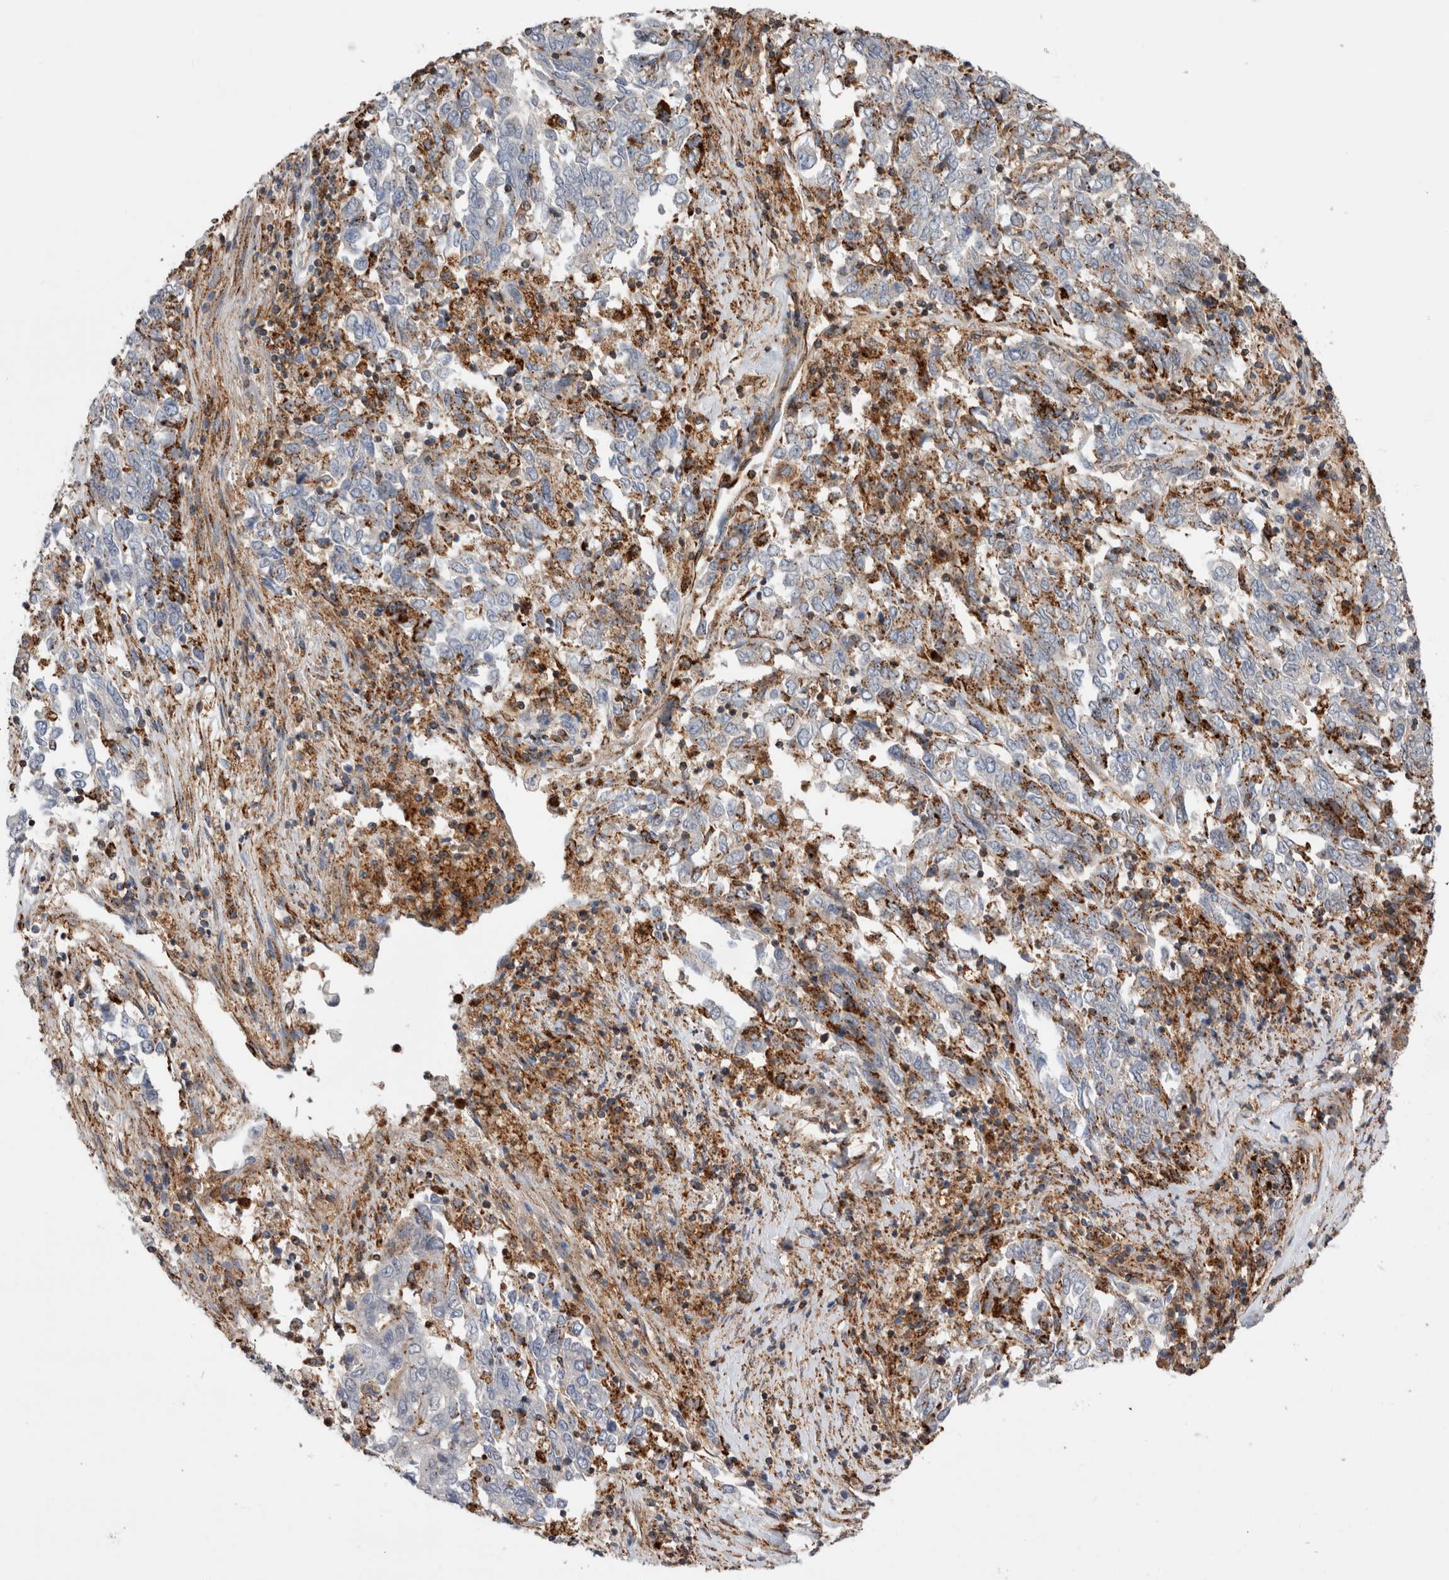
{"staining": {"intensity": "moderate", "quantity": "25%-75%", "location": "cytoplasmic/membranous"}, "tissue": "endometrial cancer", "cell_type": "Tumor cells", "image_type": "cancer", "snomed": [{"axis": "morphology", "description": "Adenocarcinoma, NOS"}, {"axis": "topography", "description": "Endometrium"}], "caption": "About 25%-75% of tumor cells in endometrial adenocarcinoma reveal moderate cytoplasmic/membranous protein positivity as visualized by brown immunohistochemical staining.", "gene": "CCDC88B", "patient": {"sex": "female", "age": 80}}